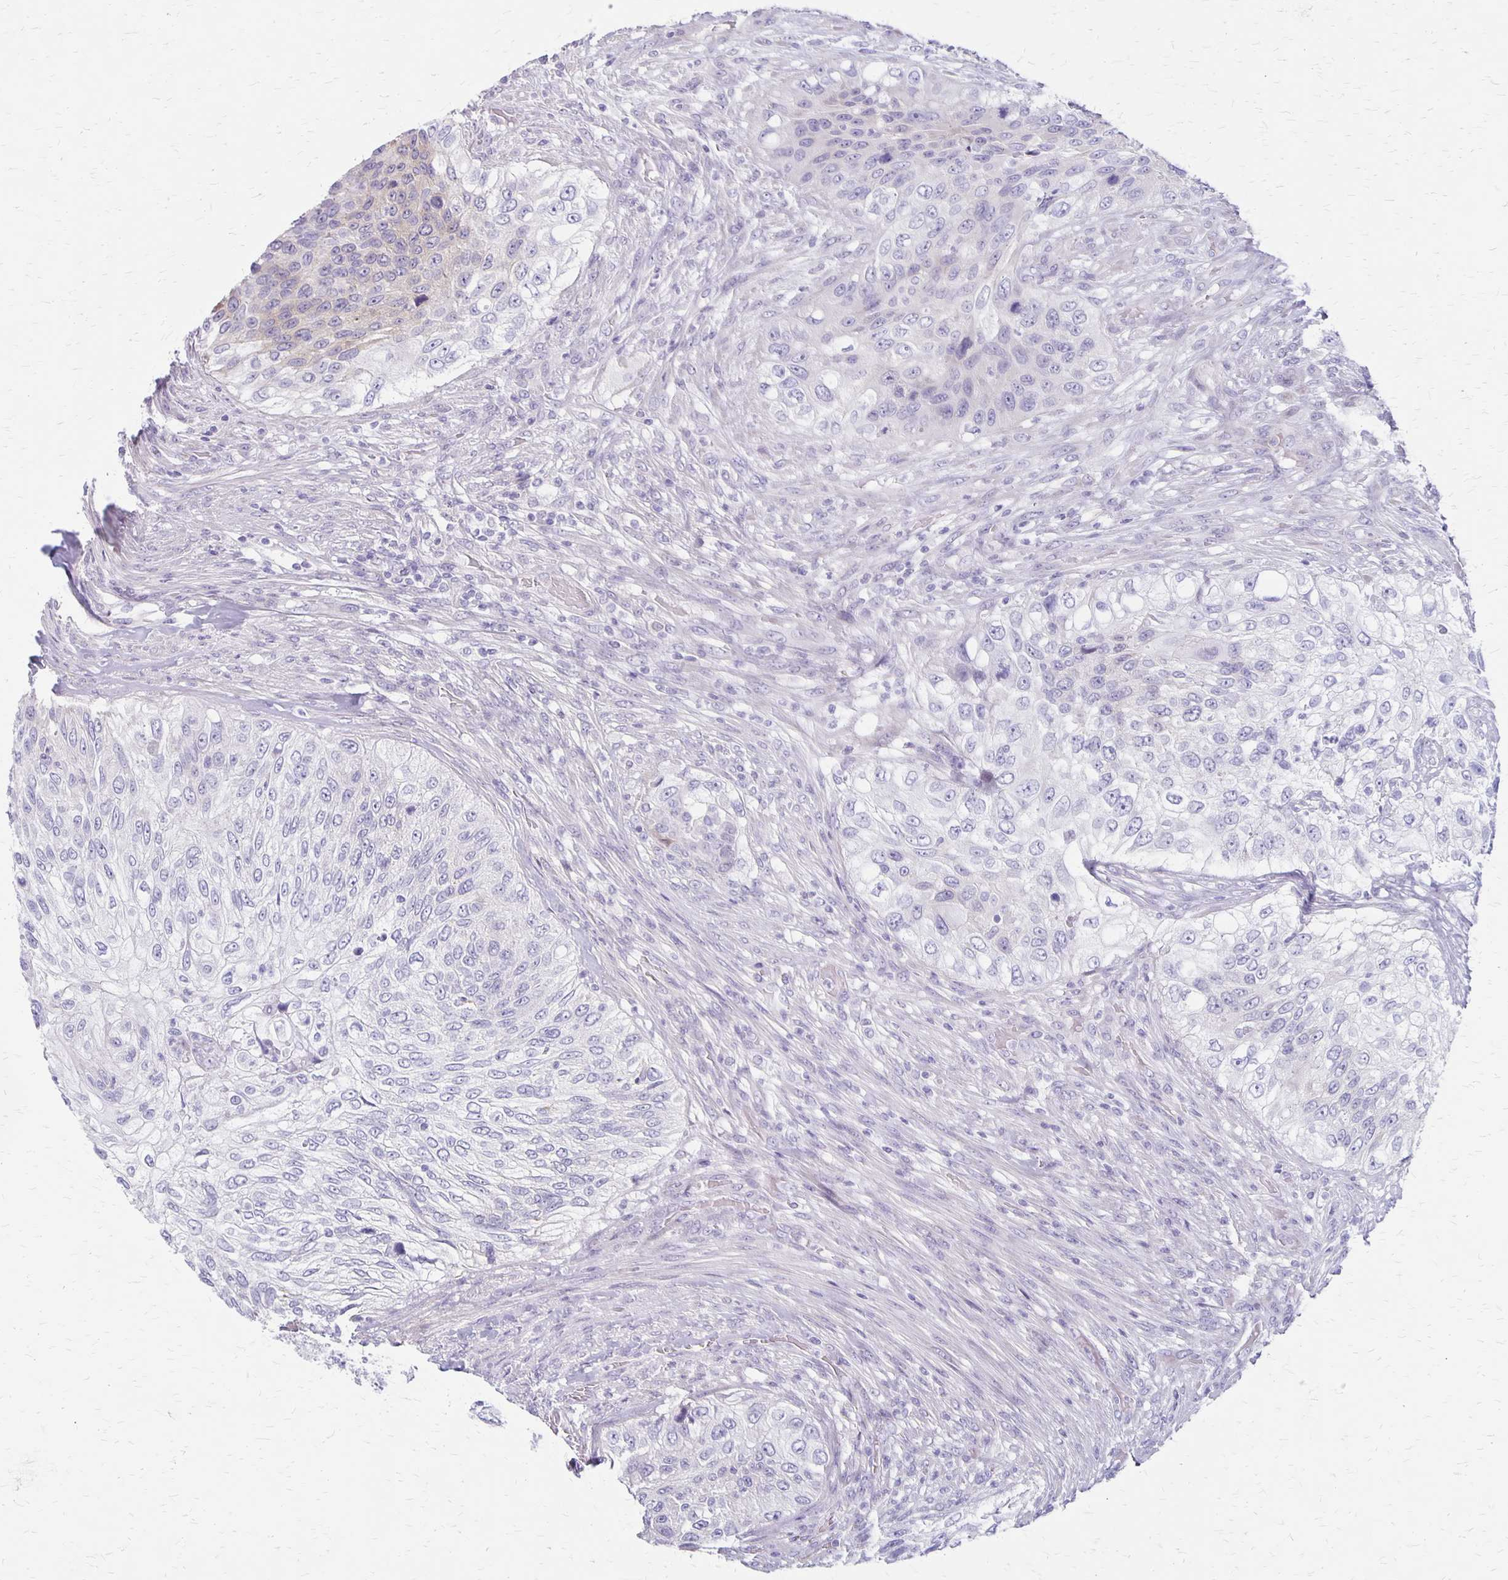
{"staining": {"intensity": "negative", "quantity": "none", "location": "none"}, "tissue": "urothelial cancer", "cell_type": "Tumor cells", "image_type": "cancer", "snomed": [{"axis": "morphology", "description": "Urothelial carcinoma, High grade"}, {"axis": "topography", "description": "Urinary bladder"}], "caption": "High power microscopy histopathology image of an immunohistochemistry (IHC) histopathology image of high-grade urothelial carcinoma, revealing no significant positivity in tumor cells. (DAB IHC, high magnification).", "gene": "HOMER1", "patient": {"sex": "female", "age": 60}}